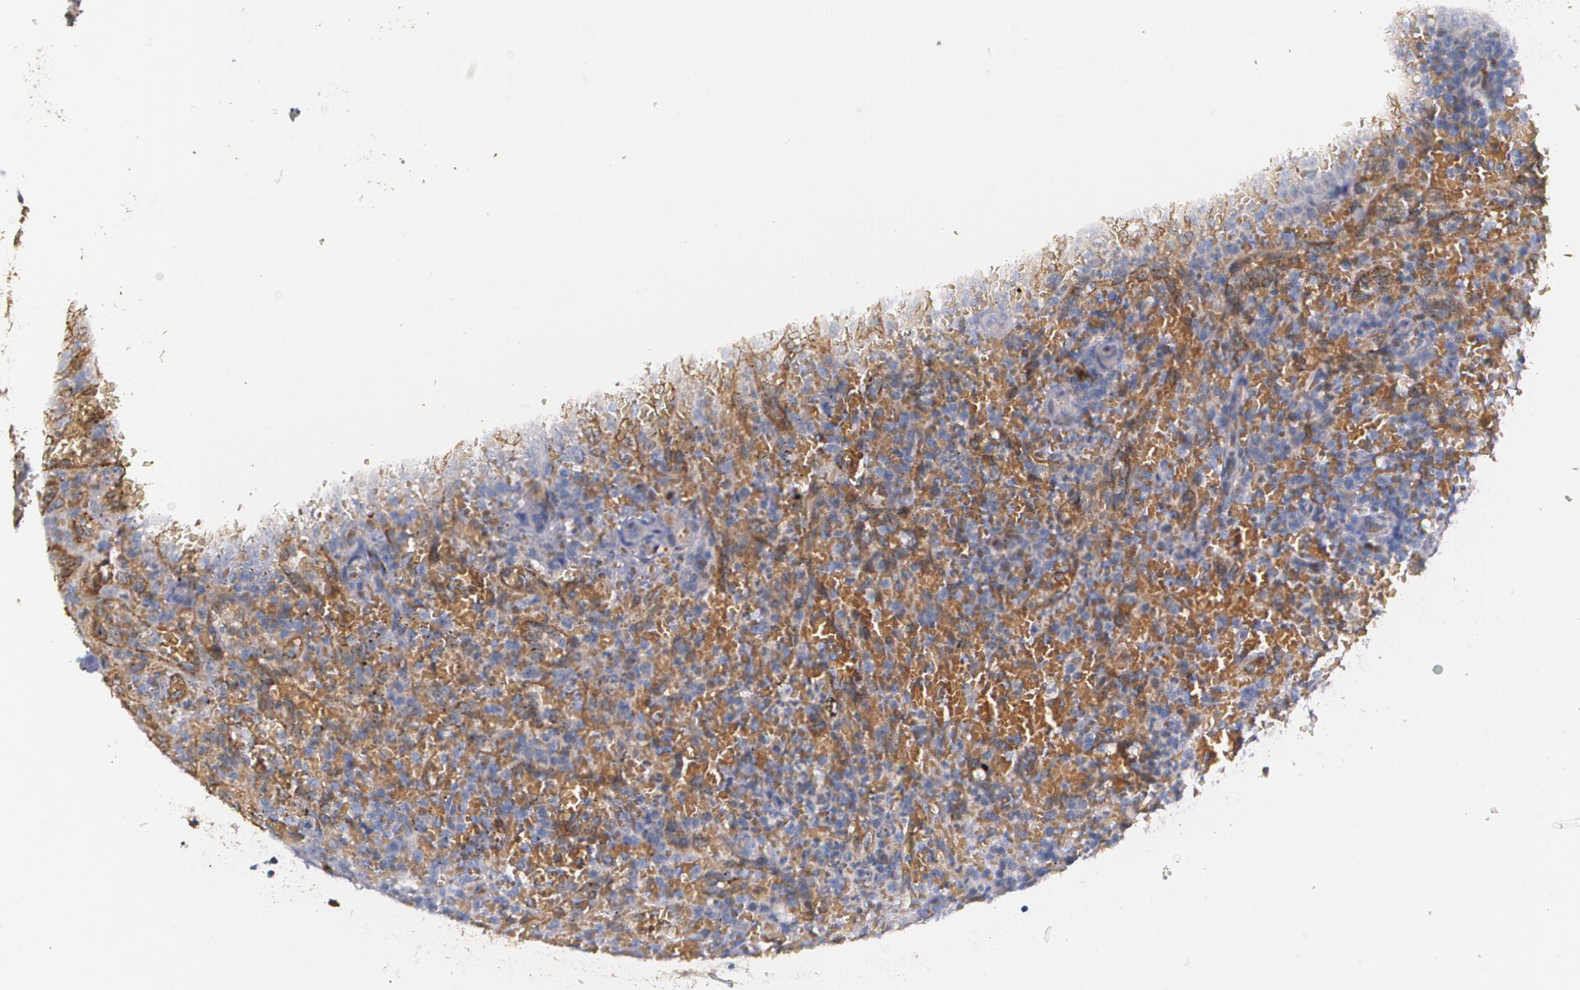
{"staining": {"intensity": "weak", "quantity": "25%-75%", "location": "cytoplasmic/membranous"}, "tissue": "lymphoma", "cell_type": "Tumor cells", "image_type": "cancer", "snomed": [{"axis": "morphology", "description": "Malignant lymphoma, non-Hodgkin's type, Low grade"}, {"axis": "topography", "description": "Spleen"}], "caption": "Weak cytoplasmic/membranous expression is appreciated in about 25%-75% of tumor cells in lymphoma. Nuclei are stained in blue.", "gene": "ATF3", "patient": {"sex": "female", "age": 64}}